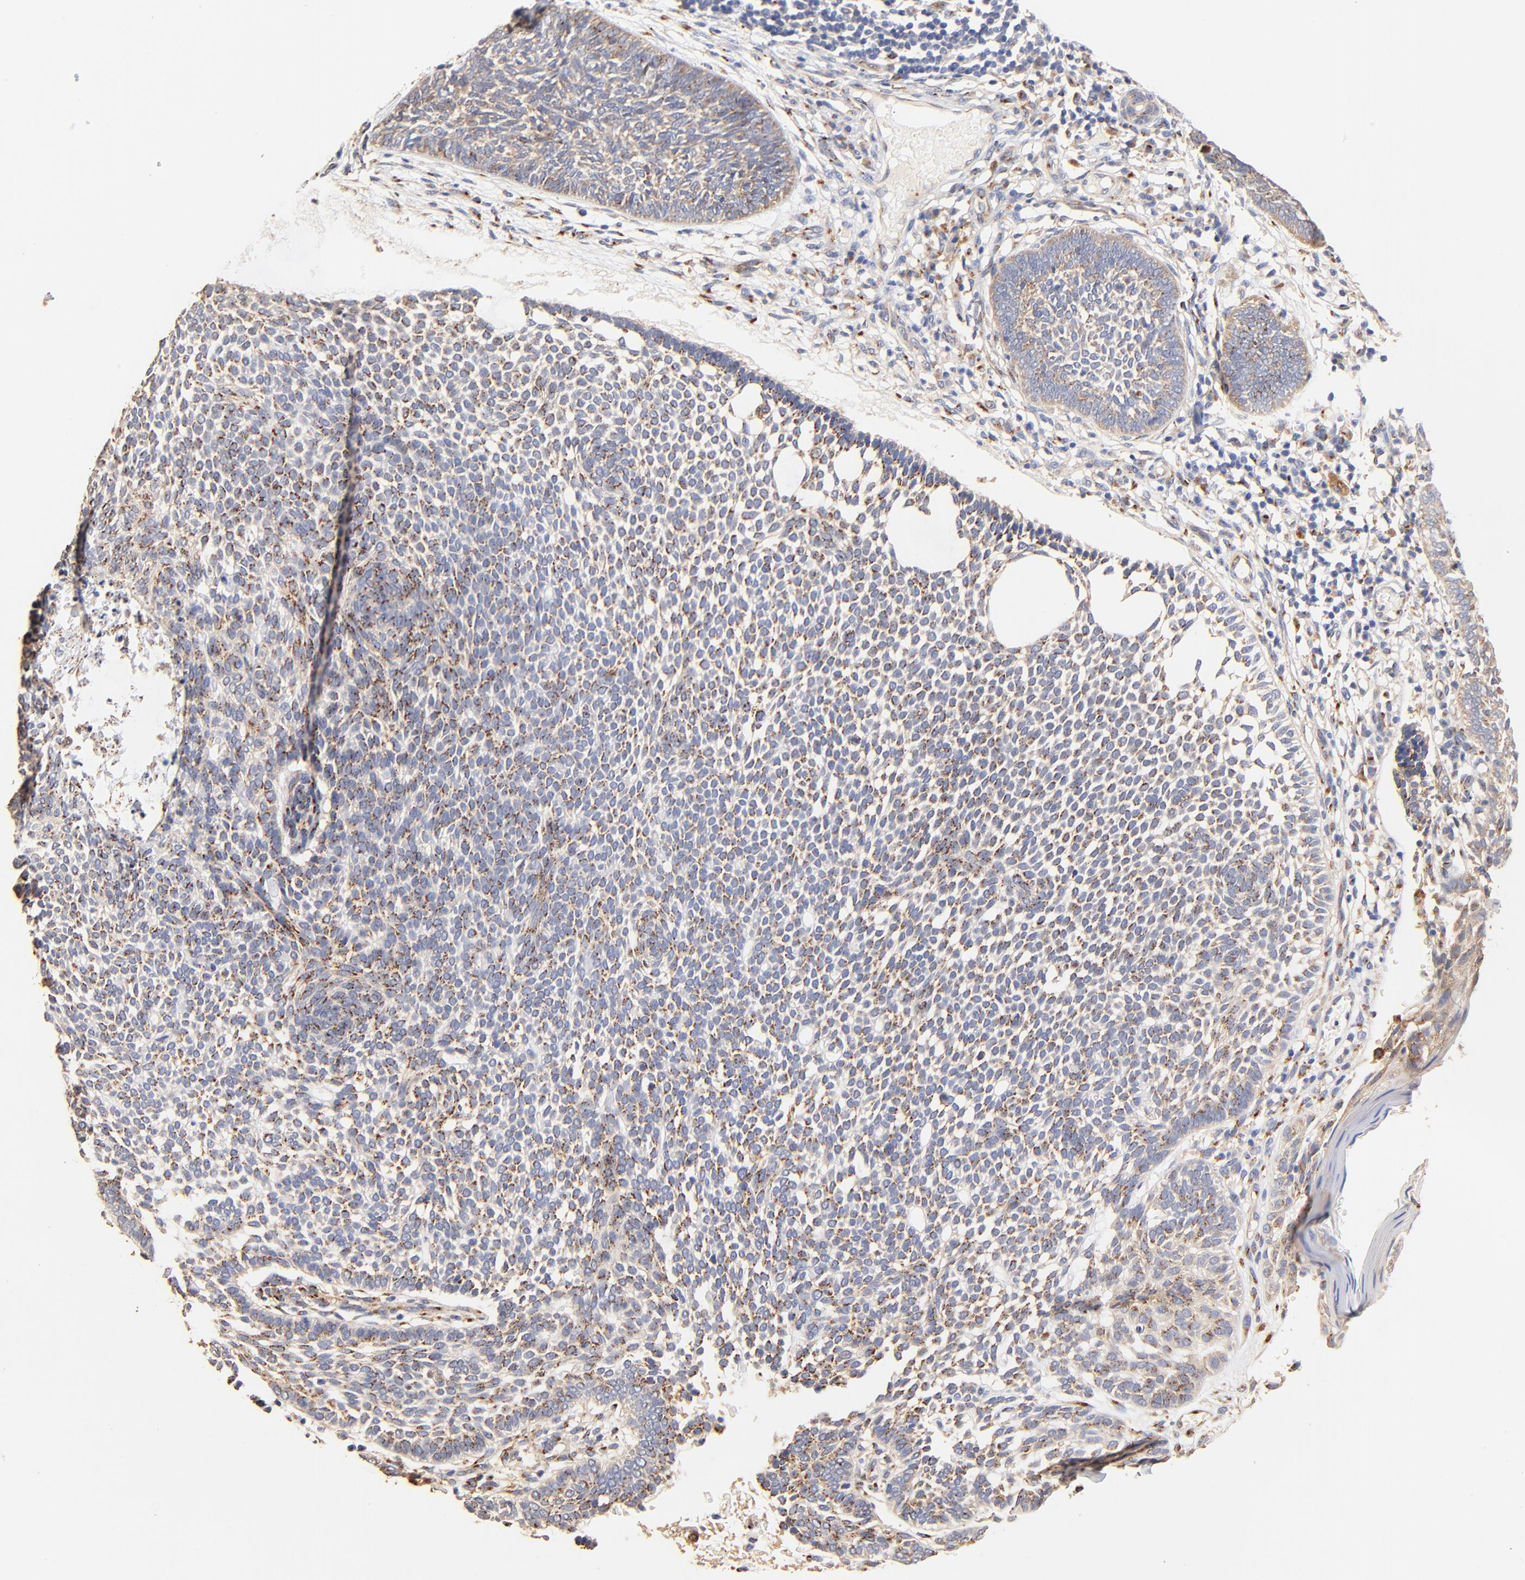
{"staining": {"intensity": "weak", "quantity": ">75%", "location": "cytoplasmic/membranous"}, "tissue": "skin cancer", "cell_type": "Tumor cells", "image_type": "cancer", "snomed": [{"axis": "morphology", "description": "Basal cell carcinoma"}, {"axis": "topography", "description": "Skin"}], "caption": "Immunohistochemistry (IHC) histopathology image of neoplastic tissue: skin cancer stained using IHC exhibits low levels of weak protein expression localized specifically in the cytoplasmic/membranous of tumor cells, appearing as a cytoplasmic/membranous brown color.", "gene": "FMNL3", "patient": {"sex": "male", "age": 87}}